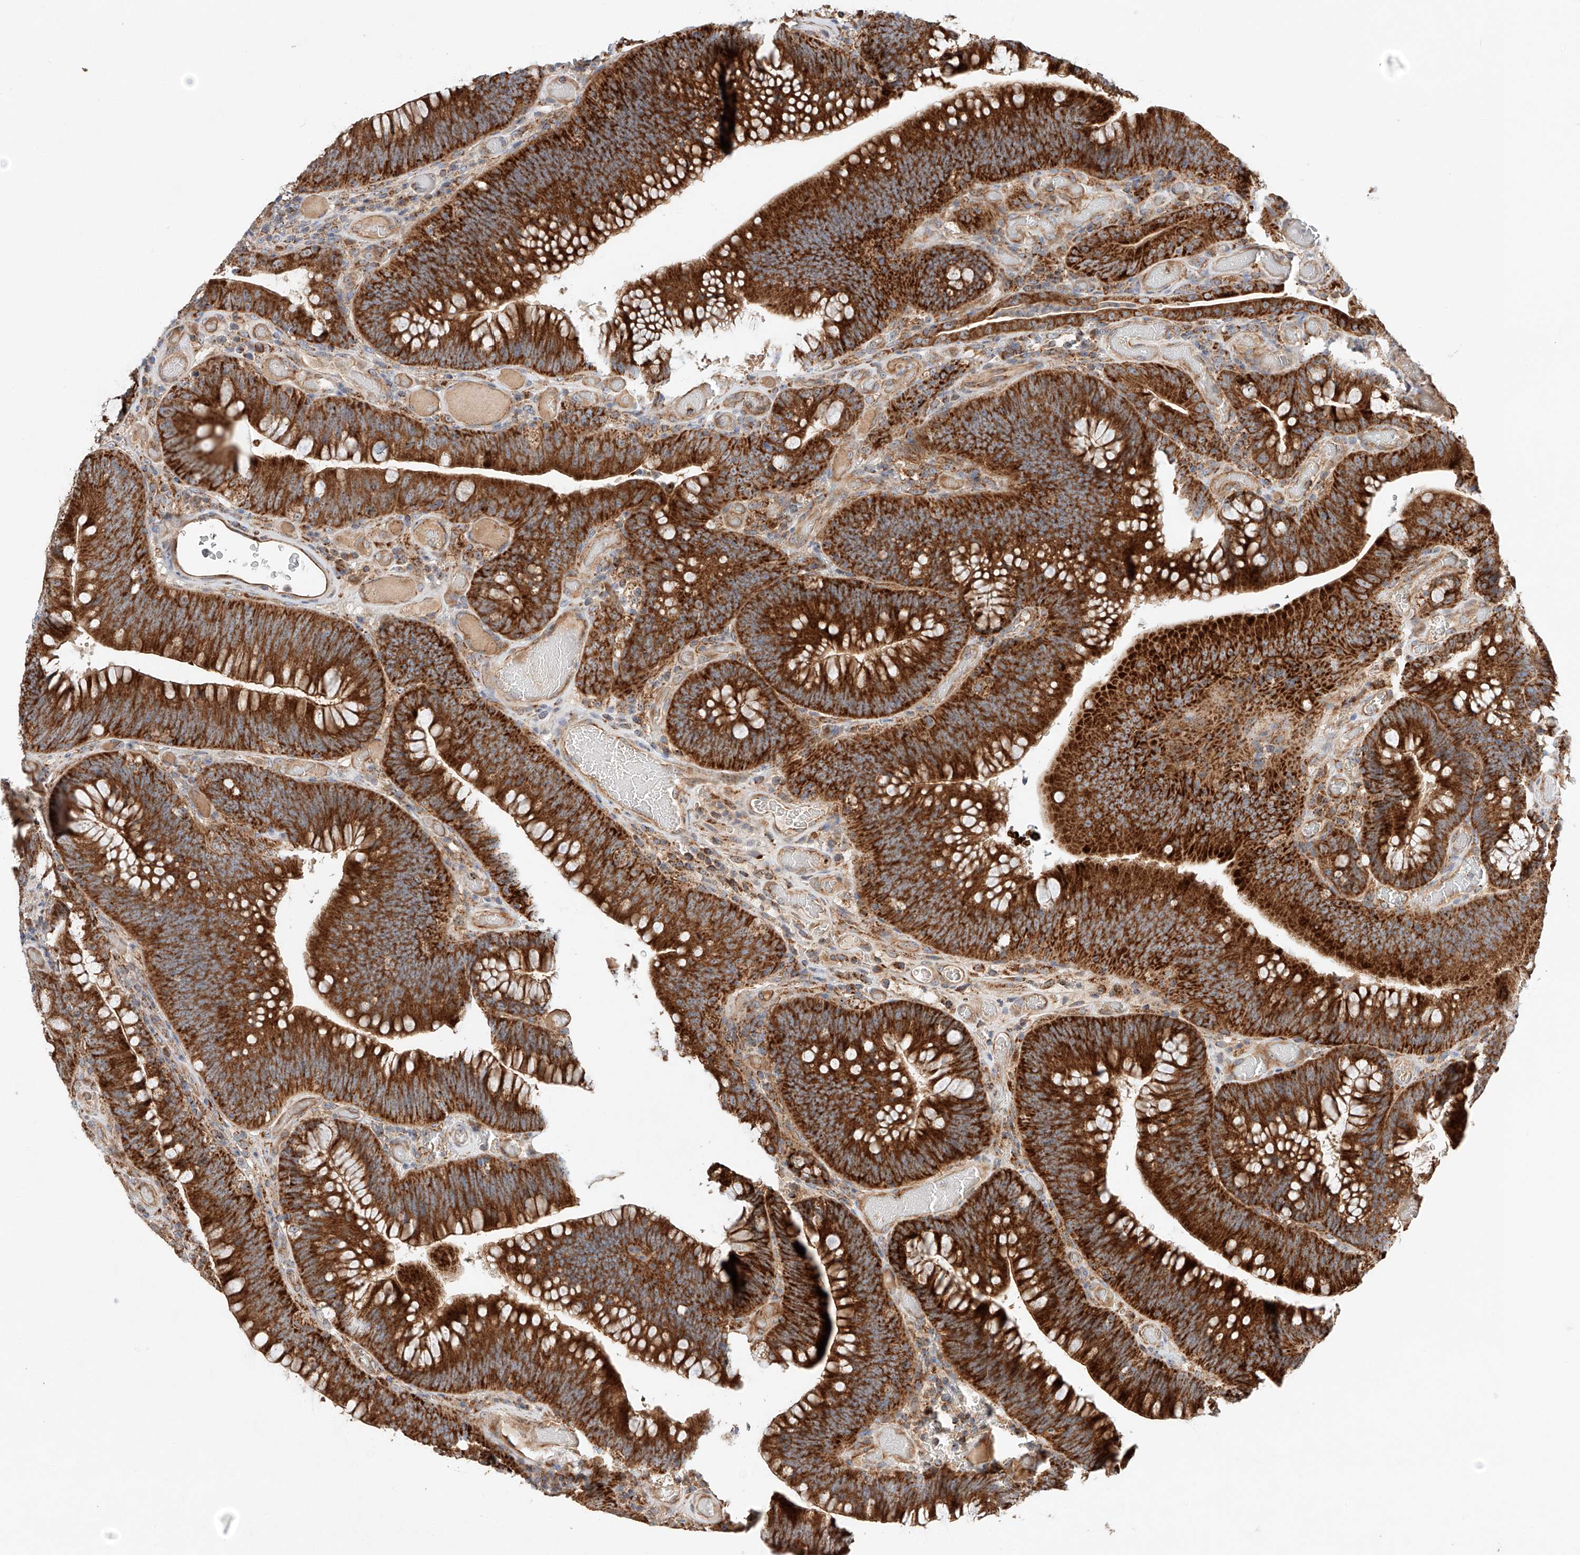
{"staining": {"intensity": "strong", "quantity": ">75%", "location": "cytoplasmic/membranous"}, "tissue": "colorectal cancer", "cell_type": "Tumor cells", "image_type": "cancer", "snomed": [{"axis": "morphology", "description": "Normal tissue, NOS"}, {"axis": "topography", "description": "Colon"}], "caption": "Colorectal cancer was stained to show a protein in brown. There is high levels of strong cytoplasmic/membranous expression in about >75% of tumor cells.", "gene": "RUSC1", "patient": {"sex": "female", "age": 82}}